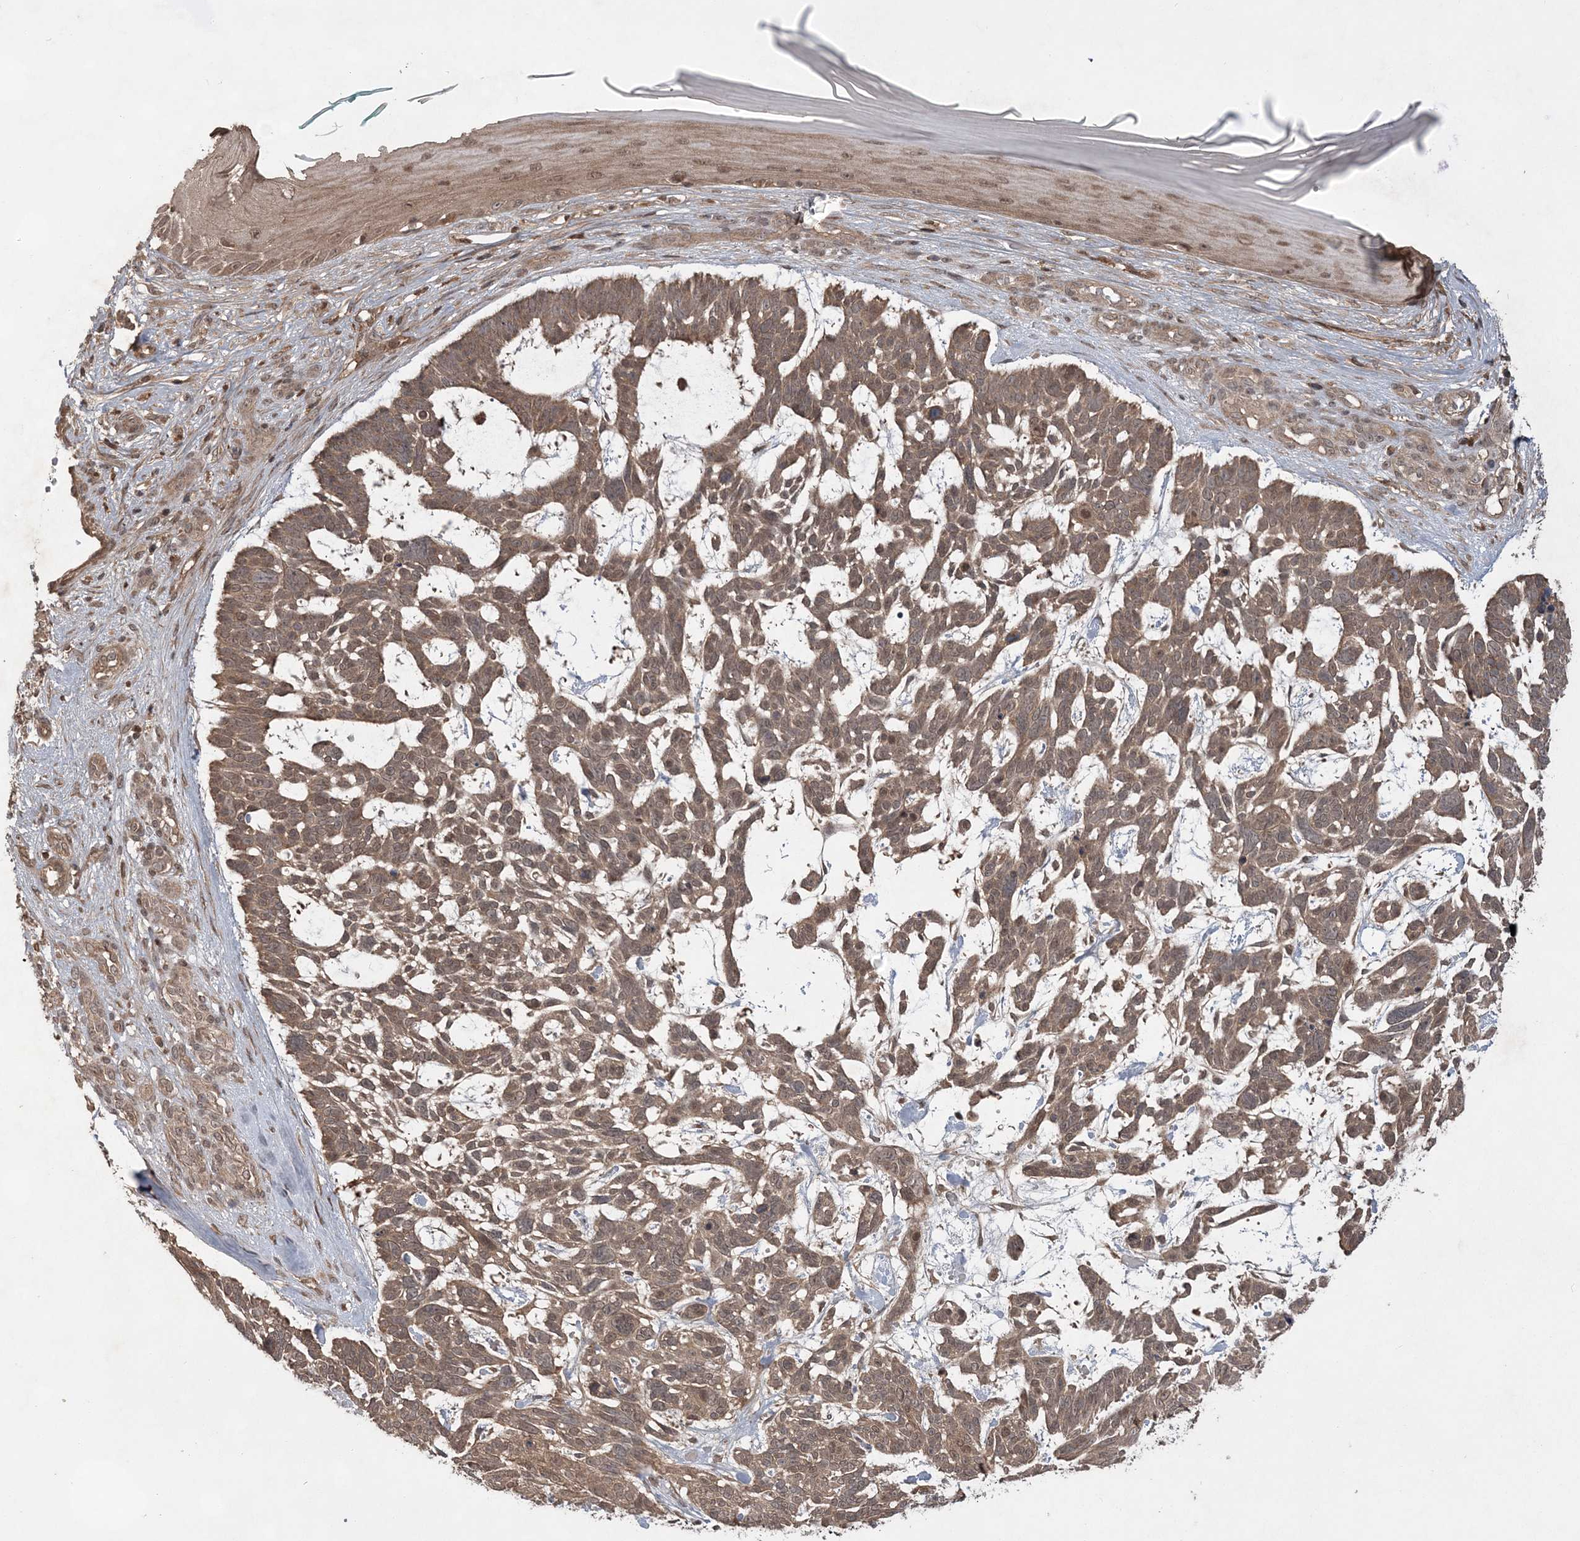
{"staining": {"intensity": "moderate", "quantity": ">75%", "location": "cytoplasmic/membranous"}, "tissue": "skin cancer", "cell_type": "Tumor cells", "image_type": "cancer", "snomed": [{"axis": "morphology", "description": "Basal cell carcinoma"}, {"axis": "topography", "description": "Skin"}], "caption": "Skin cancer was stained to show a protein in brown. There is medium levels of moderate cytoplasmic/membranous staining in about >75% of tumor cells.", "gene": "LACC1", "patient": {"sex": "male", "age": 88}}